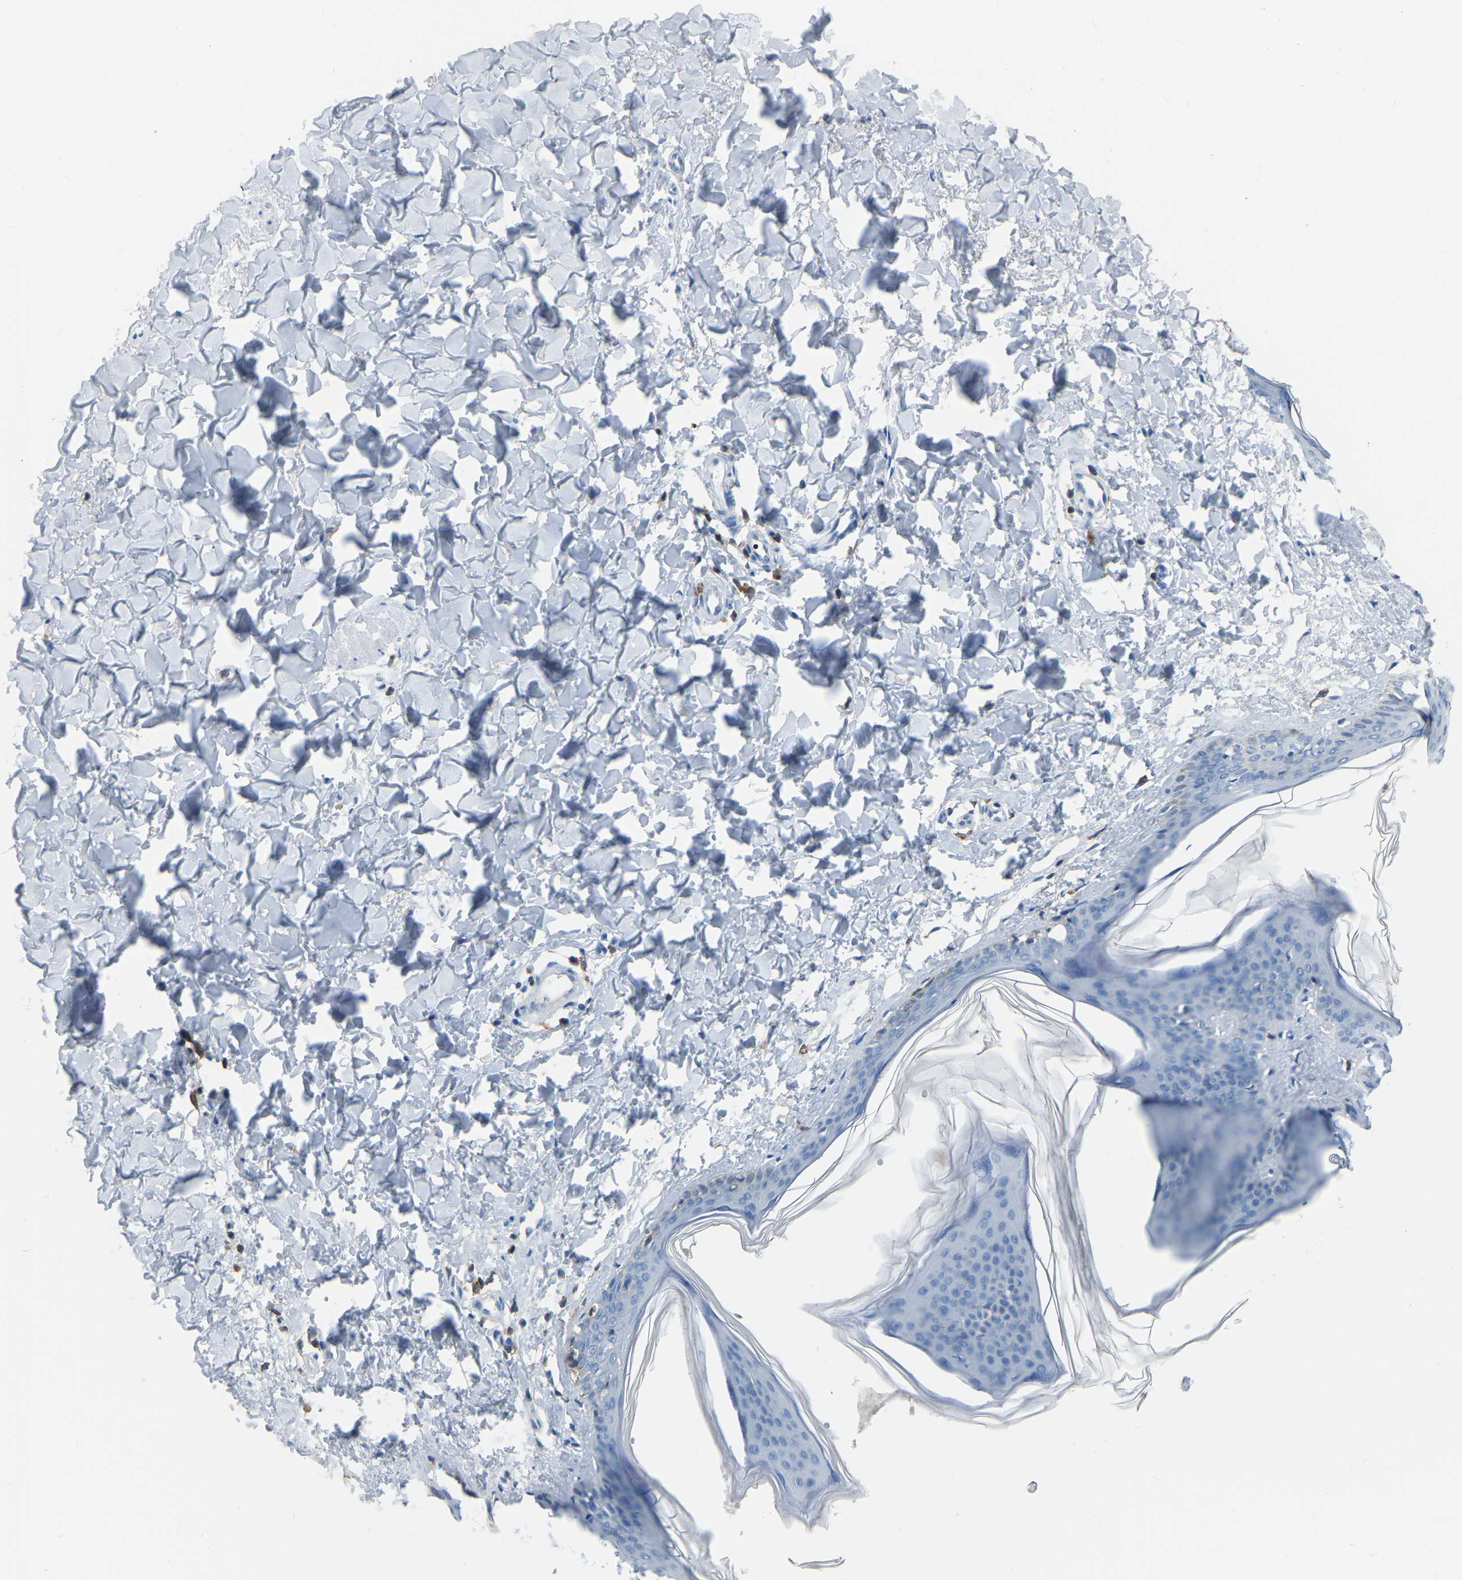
{"staining": {"intensity": "negative", "quantity": "none", "location": "none"}, "tissue": "skin", "cell_type": "Fibroblasts", "image_type": "normal", "snomed": [{"axis": "morphology", "description": "Normal tissue, NOS"}, {"axis": "topography", "description": "Skin"}], "caption": "This is a micrograph of immunohistochemistry staining of unremarkable skin, which shows no staining in fibroblasts. (Stains: DAB (3,3'-diaminobenzidine) immunohistochemistry (IHC) with hematoxylin counter stain, Microscopy: brightfield microscopy at high magnification).", "gene": "ARHGAP45", "patient": {"sex": "female", "age": 17}}